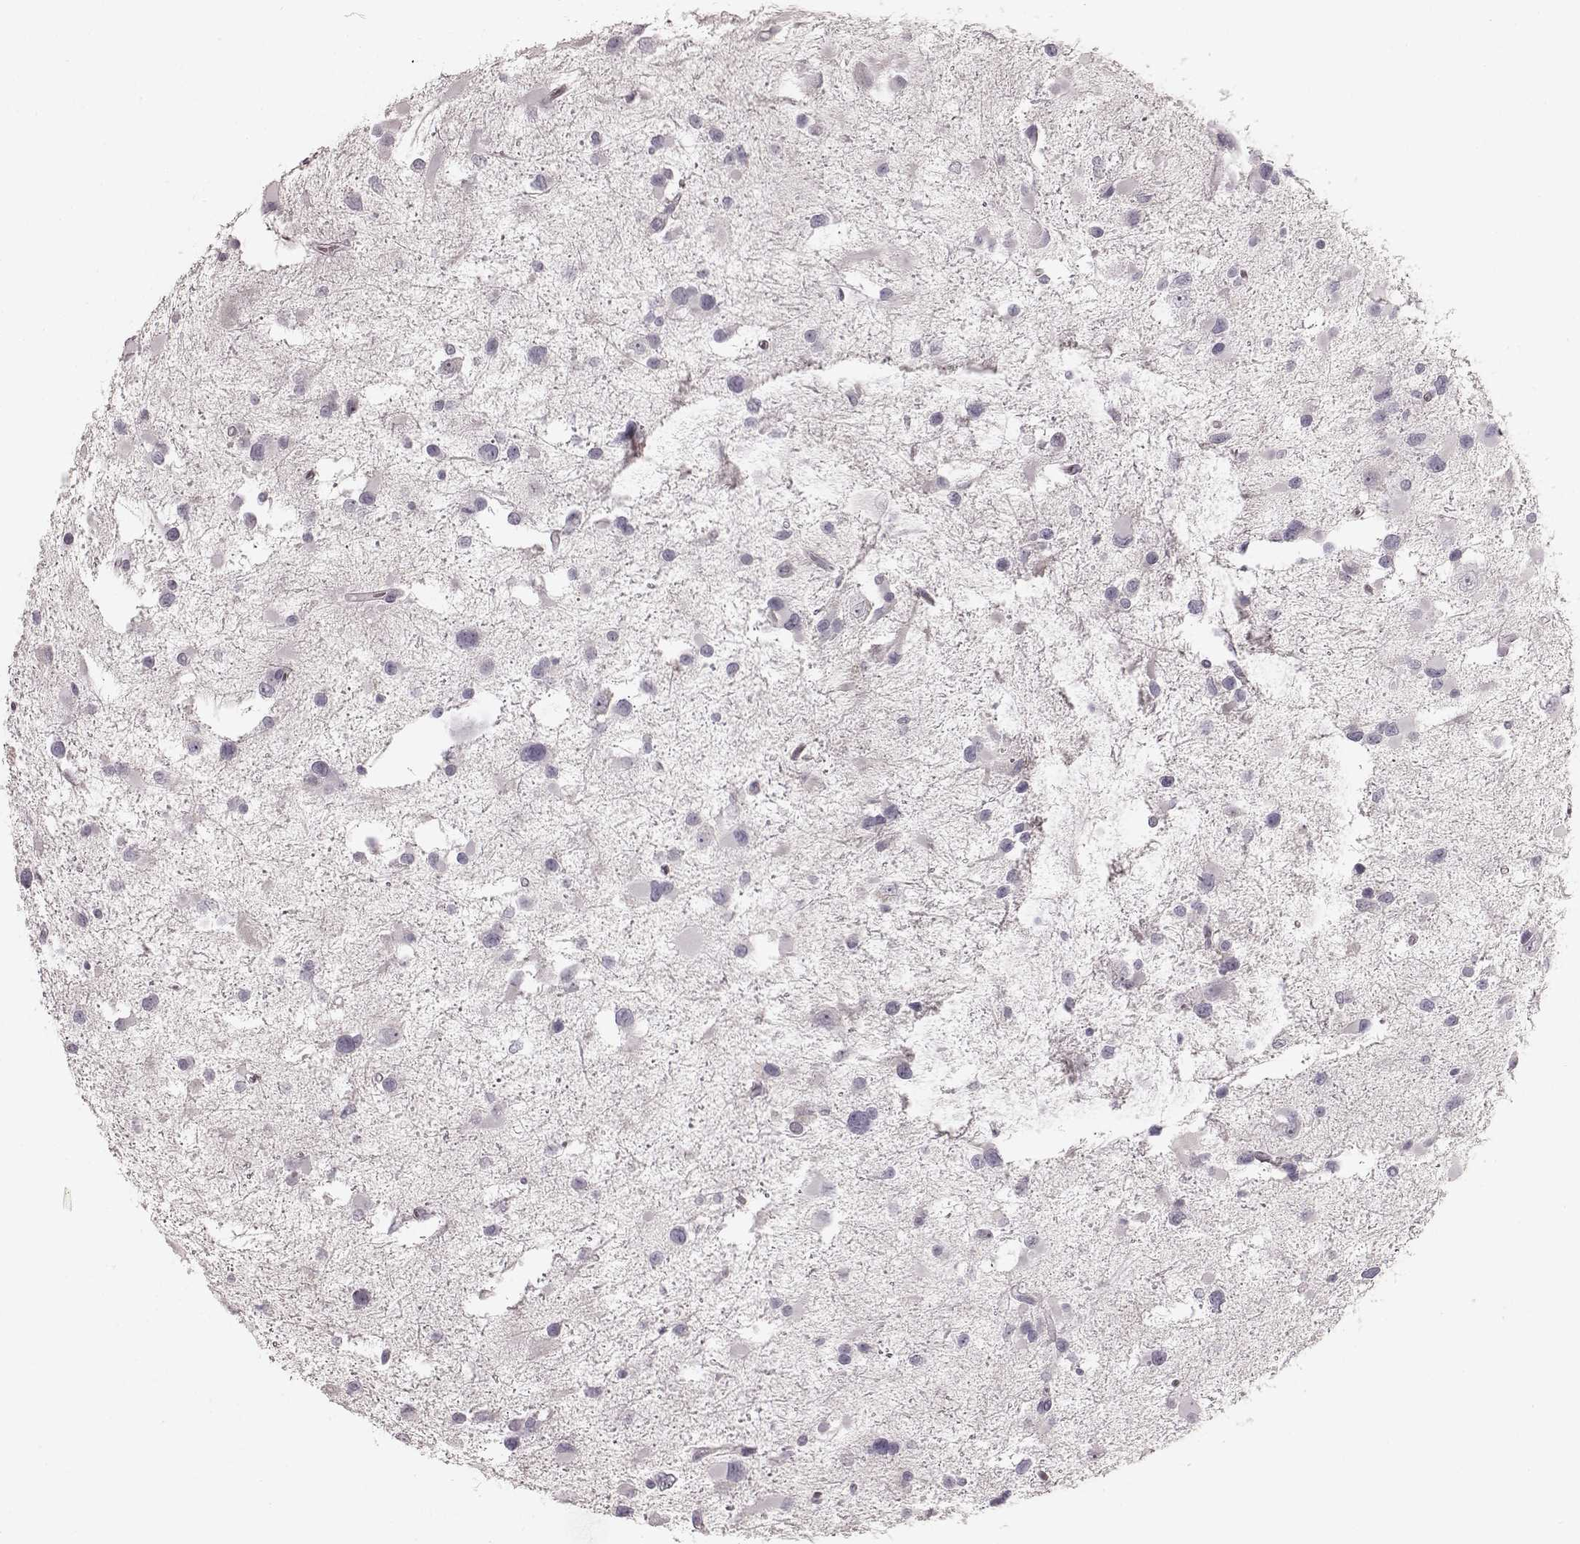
{"staining": {"intensity": "negative", "quantity": "none", "location": "none"}, "tissue": "glioma", "cell_type": "Tumor cells", "image_type": "cancer", "snomed": [{"axis": "morphology", "description": "Glioma, malignant, Low grade"}, {"axis": "topography", "description": "Brain"}], "caption": "An immunohistochemistry image of glioma is shown. There is no staining in tumor cells of glioma.", "gene": "PRLHR", "patient": {"sex": "female", "age": 32}}